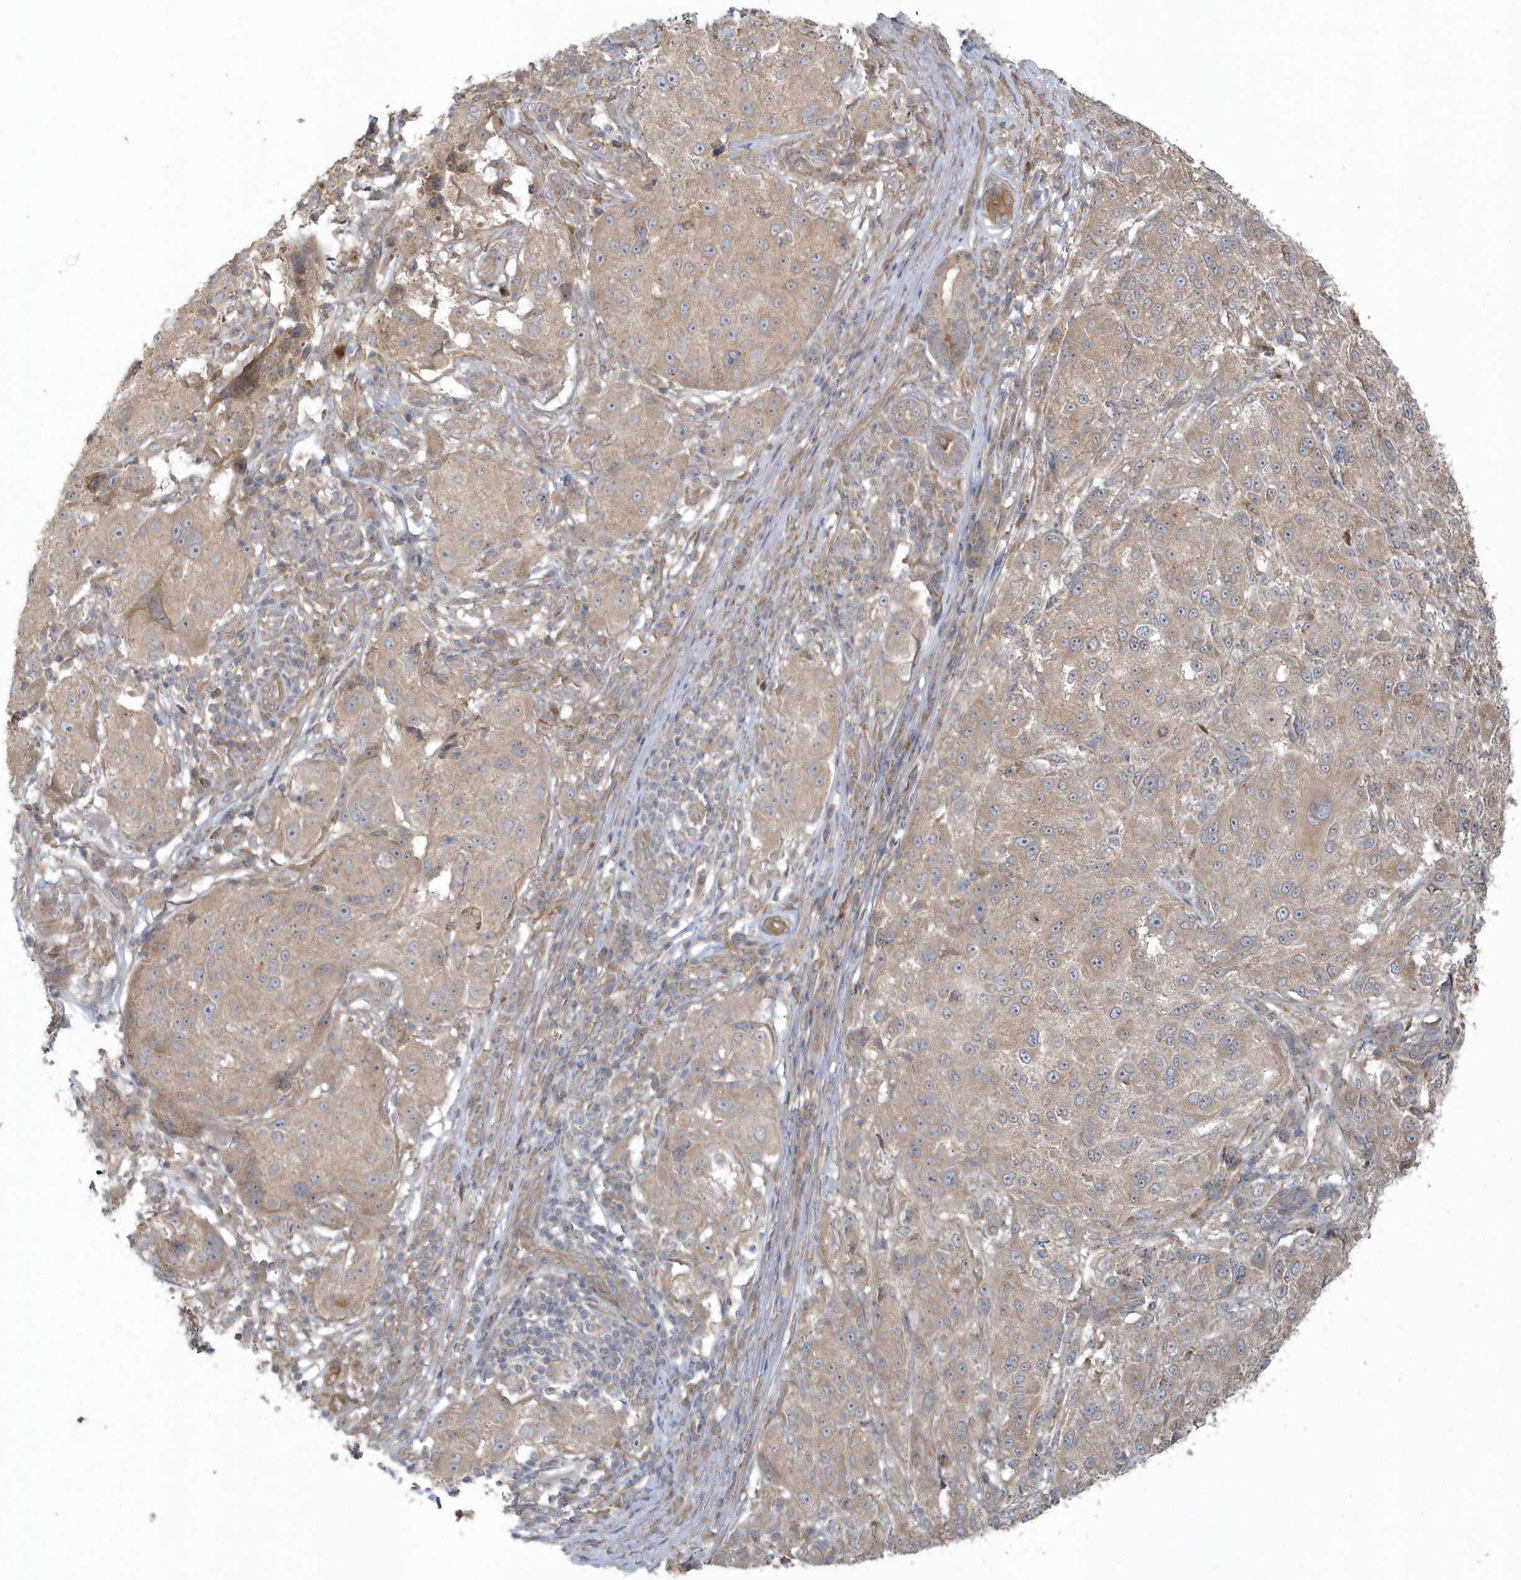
{"staining": {"intensity": "weak", "quantity": "25%-75%", "location": "cytoplasmic/membranous"}, "tissue": "melanoma", "cell_type": "Tumor cells", "image_type": "cancer", "snomed": [{"axis": "morphology", "description": "Necrosis, NOS"}, {"axis": "morphology", "description": "Malignant melanoma, NOS"}, {"axis": "topography", "description": "Skin"}], "caption": "IHC (DAB (3,3'-diaminobenzidine)) staining of melanoma demonstrates weak cytoplasmic/membranous protein expression in approximately 25%-75% of tumor cells. (Stains: DAB in brown, nuclei in blue, Microscopy: brightfield microscopy at high magnification).", "gene": "ACTR1A", "patient": {"sex": "female", "age": 87}}